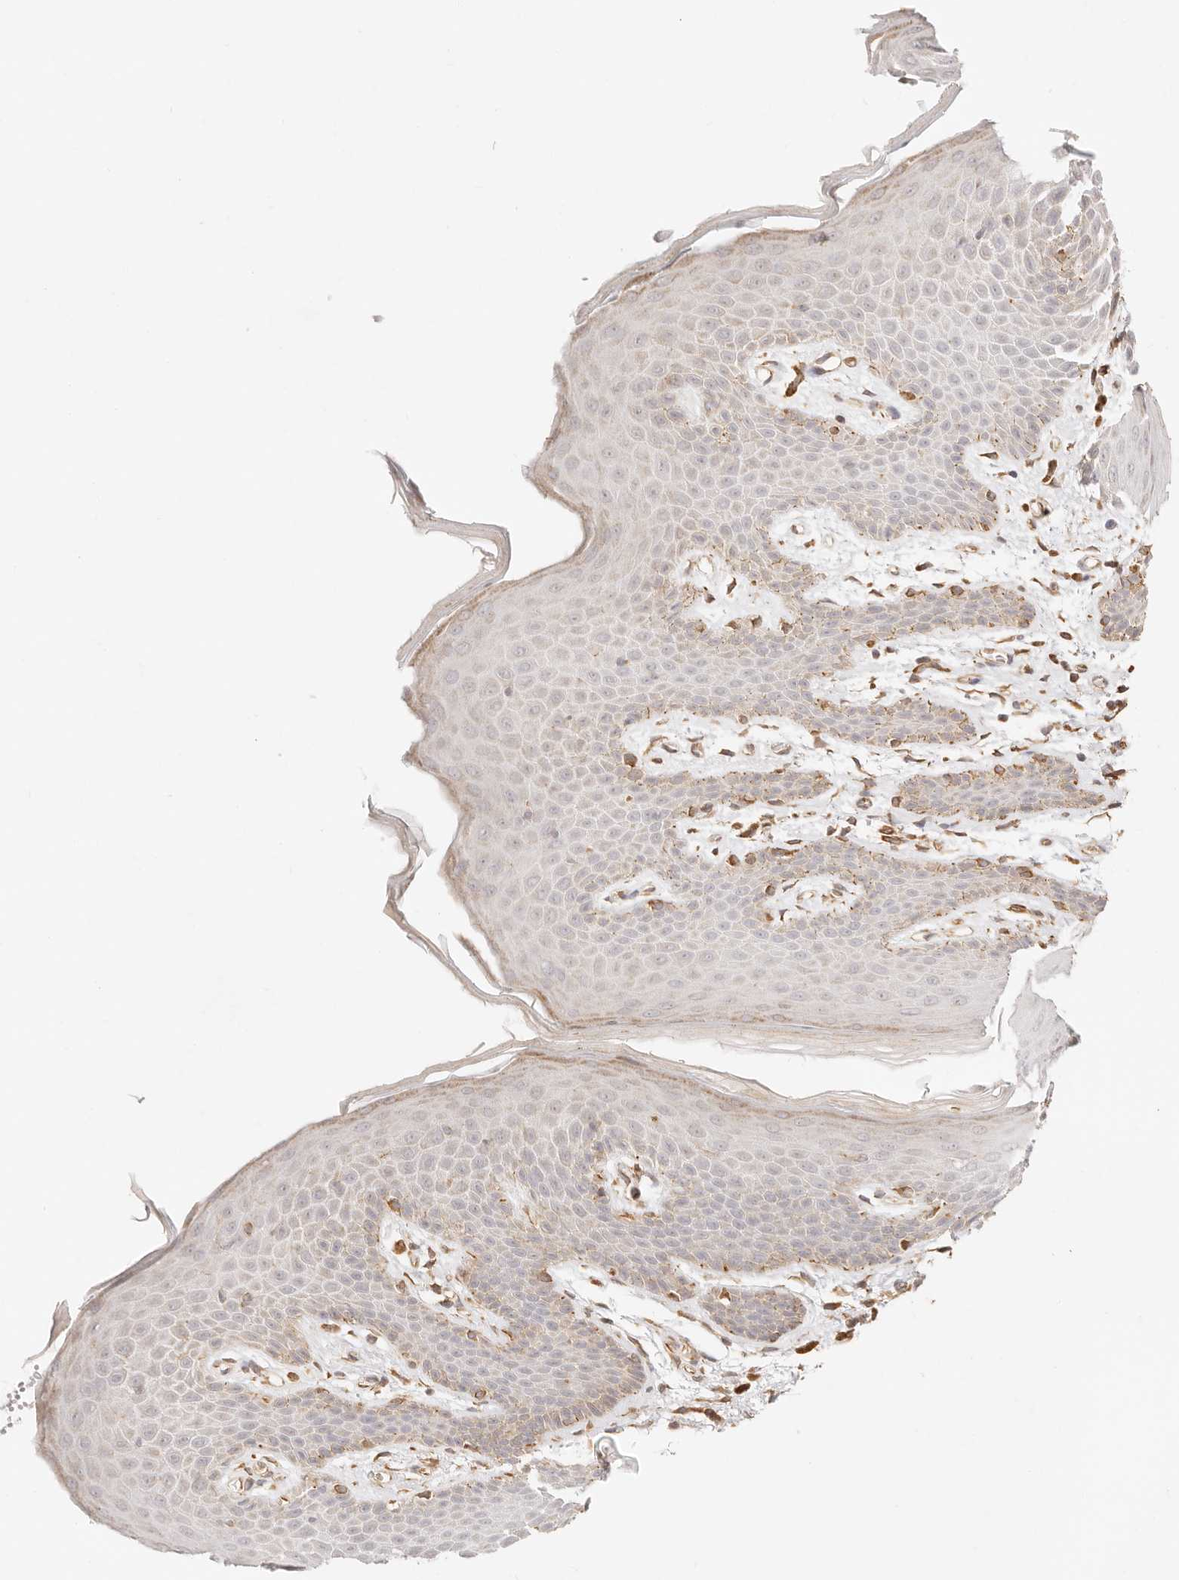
{"staining": {"intensity": "moderate", "quantity": "<25%", "location": "cytoplasmic/membranous"}, "tissue": "skin", "cell_type": "Epidermal cells", "image_type": "normal", "snomed": [{"axis": "morphology", "description": "Normal tissue, NOS"}, {"axis": "topography", "description": "Anal"}], "caption": "Immunohistochemistry of unremarkable skin shows low levels of moderate cytoplasmic/membranous expression in about <25% of epidermal cells.", "gene": "ZC3H11A", "patient": {"sex": "male", "age": 74}}